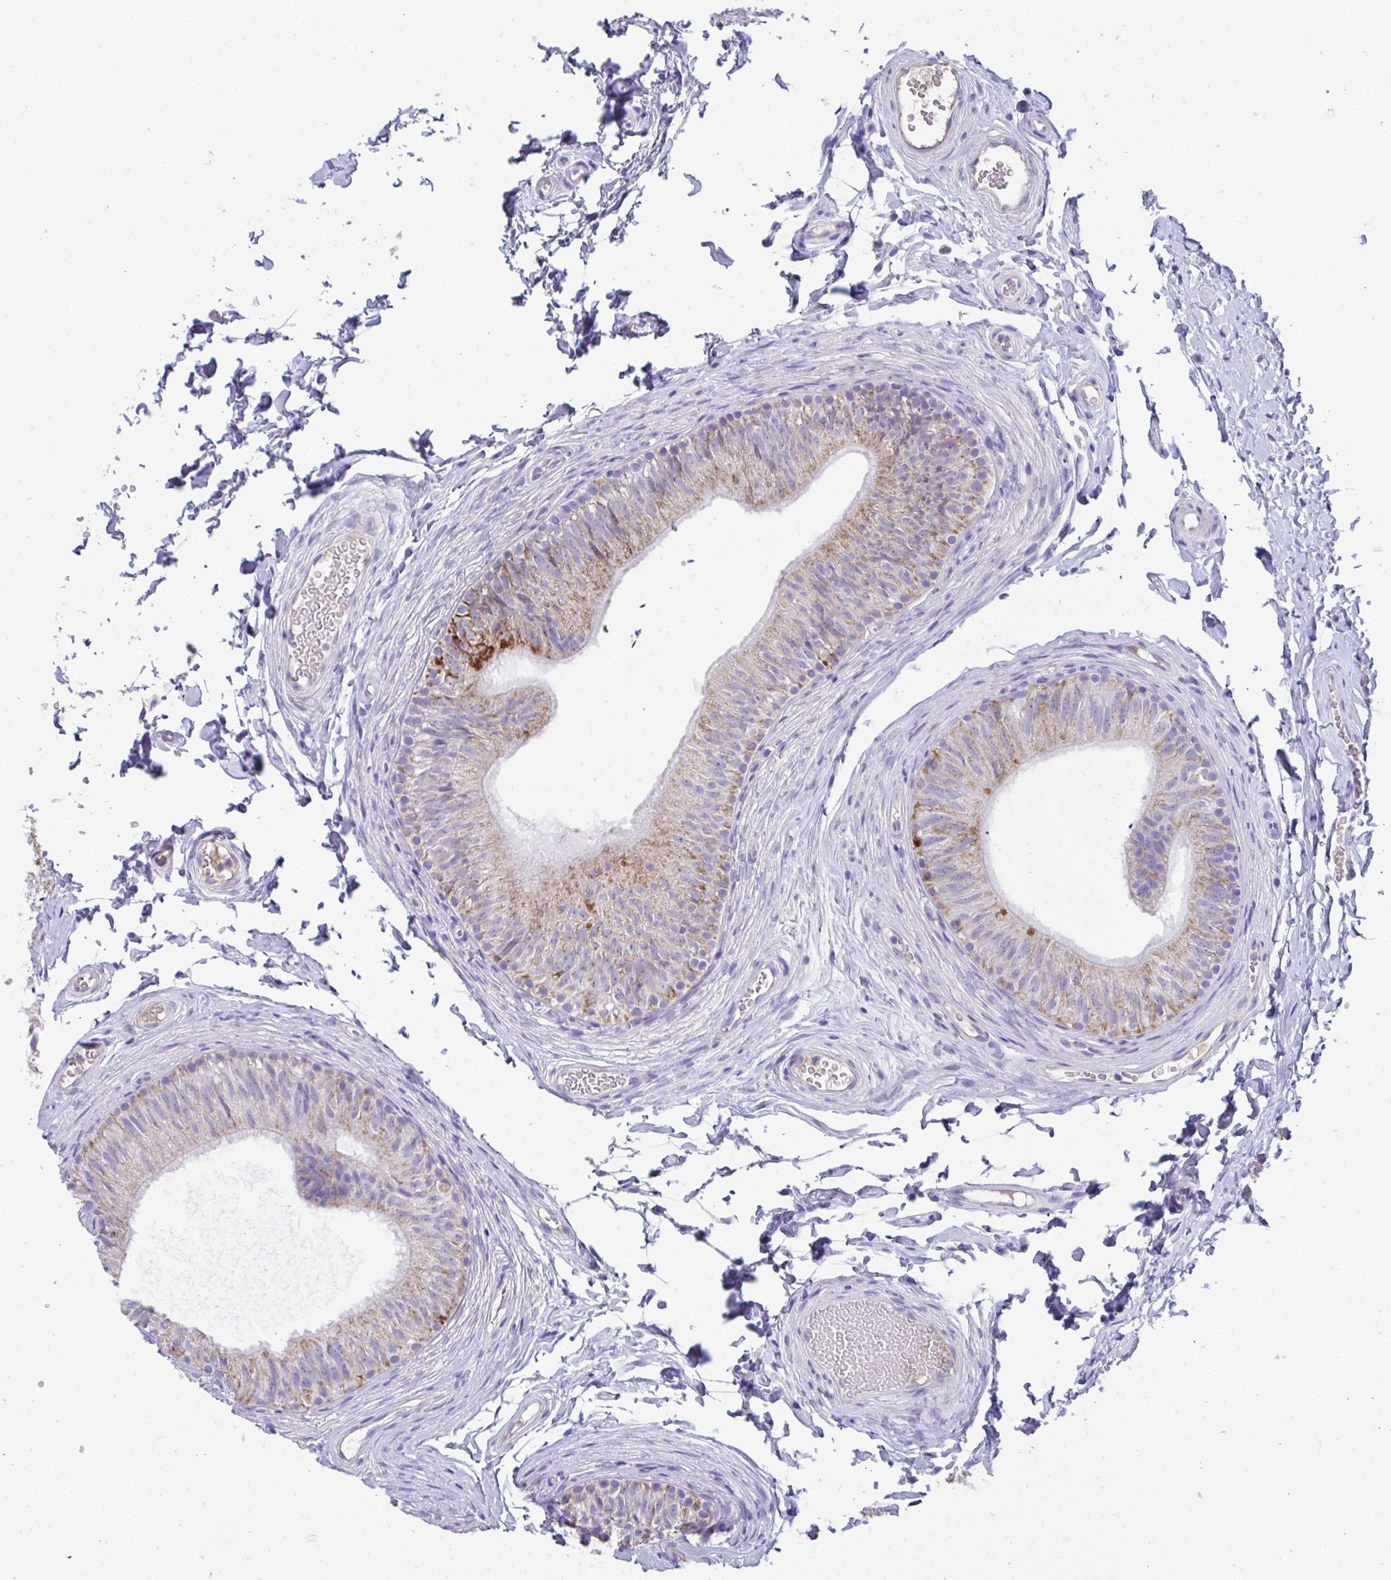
{"staining": {"intensity": "strong", "quantity": "<25%", "location": "cytoplasmic/membranous"}, "tissue": "epididymis", "cell_type": "Glandular cells", "image_type": "normal", "snomed": [{"axis": "morphology", "description": "Normal tissue, NOS"}, {"axis": "topography", "description": "Epididymis, spermatic cord, NOS"}, {"axis": "topography", "description": "Epididymis"}, {"axis": "topography", "description": "Peripheral nerve tissue"}], "caption": "A medium amount of strong cytoplasmic/membranous expression is seen in approximately <25% of glandular cells in benign epididymis.", "gene": "COA5", "patient": {"sex": "male", "age": 29}}